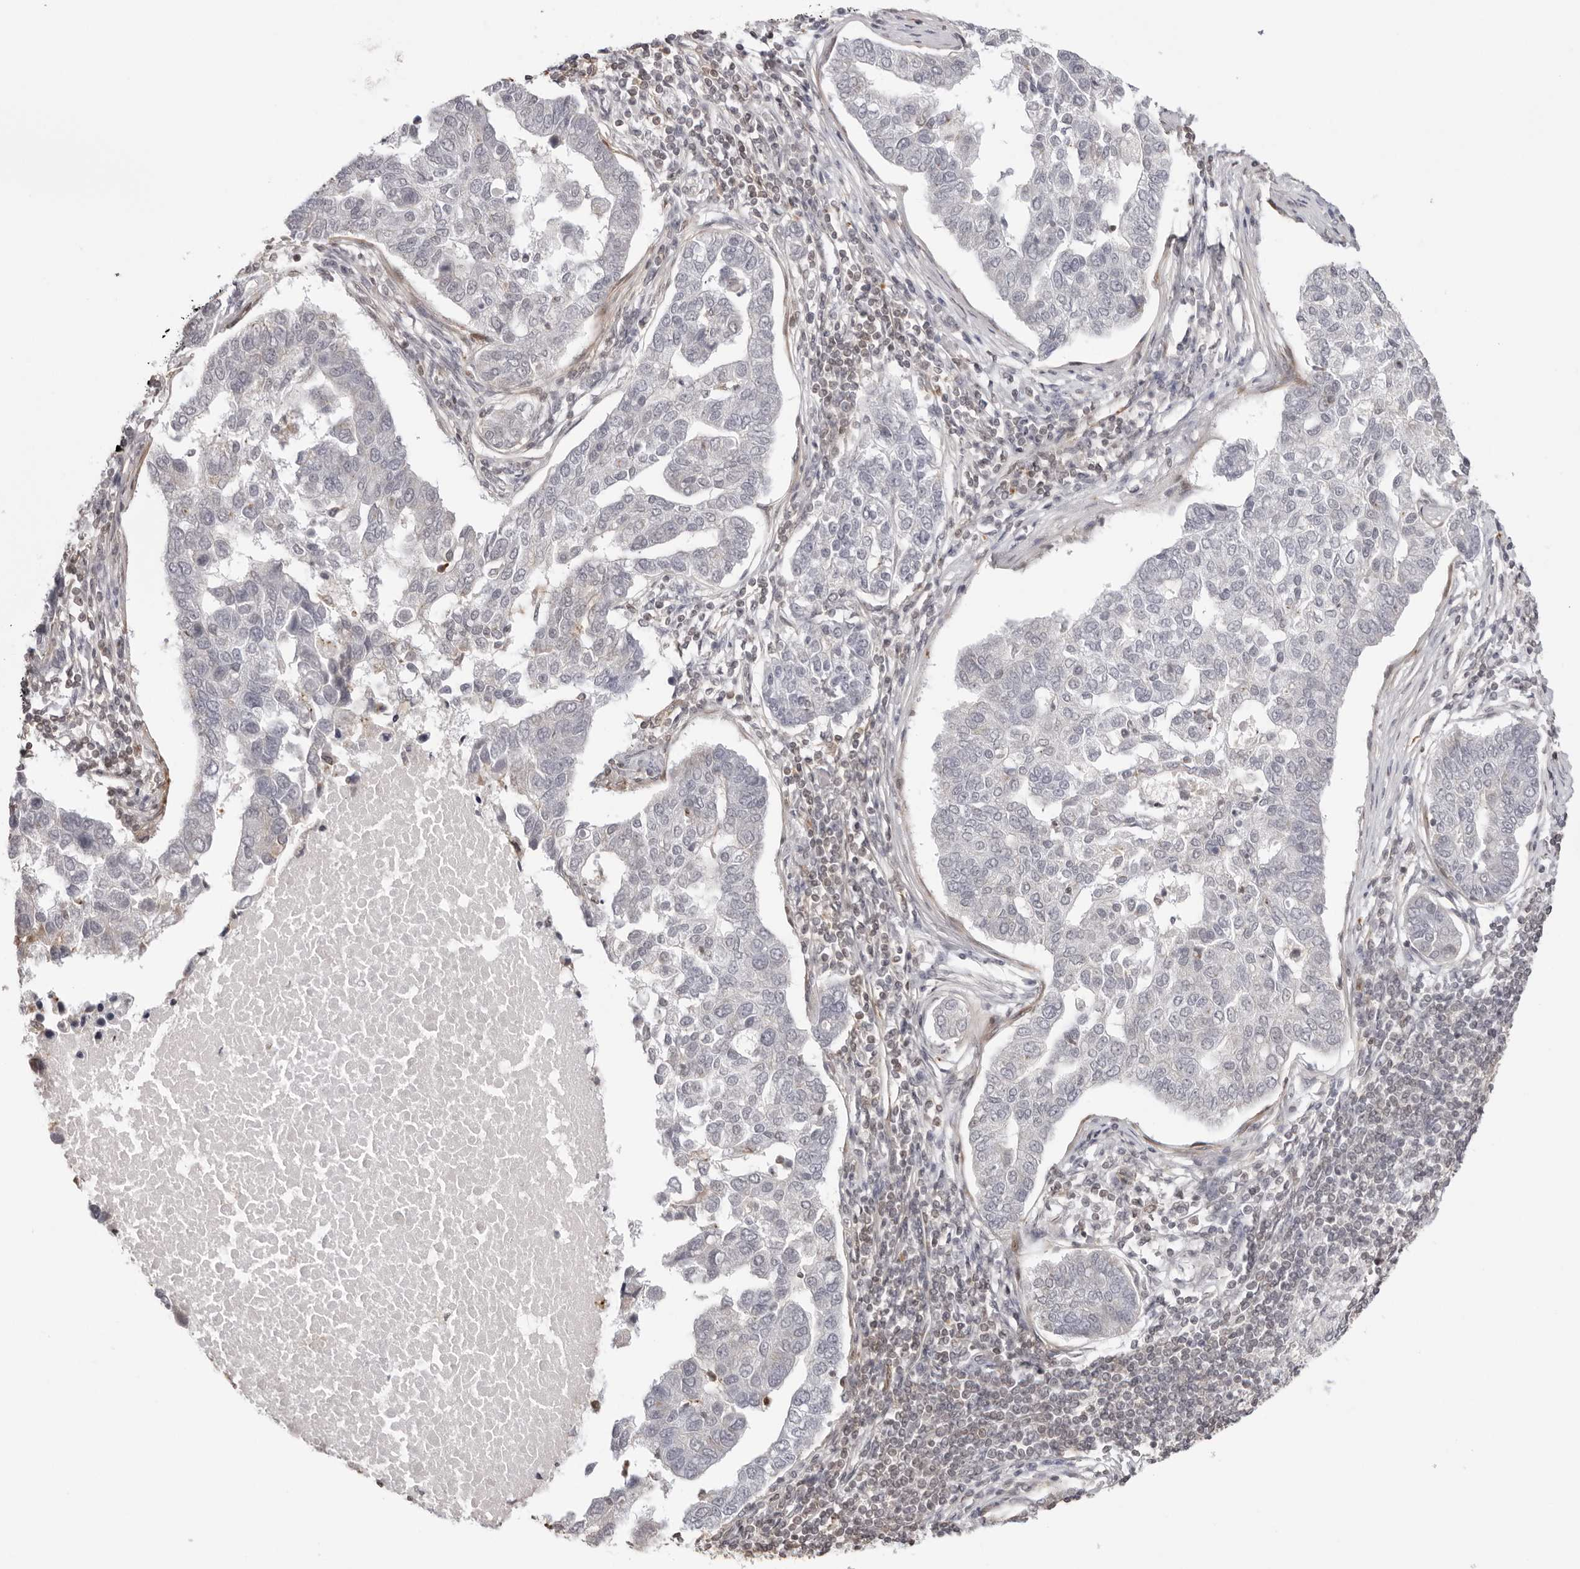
{"staining": {"intensity": "negative", "quantity": "none", "location": "none"}, "tissue": "pancreatic cancer", "cell_type": "Tumor cells", "image_type": "cancer", "snomed": [{"axis": "morphology", "description": "Adenocarcinoma, NOS"}, {"axis": "topography", "description": "Pancreas"}], "caption": "Photomicrograph shows no protein staining in tumor cells of pancreatic adenocarcinoma tissue. (Brightfield microscopy of DAB (3,3'-diaminobenzidine) IHC at high magnification).", "gene": "UNK", "patient": {"sex": "female", "age": 61}}